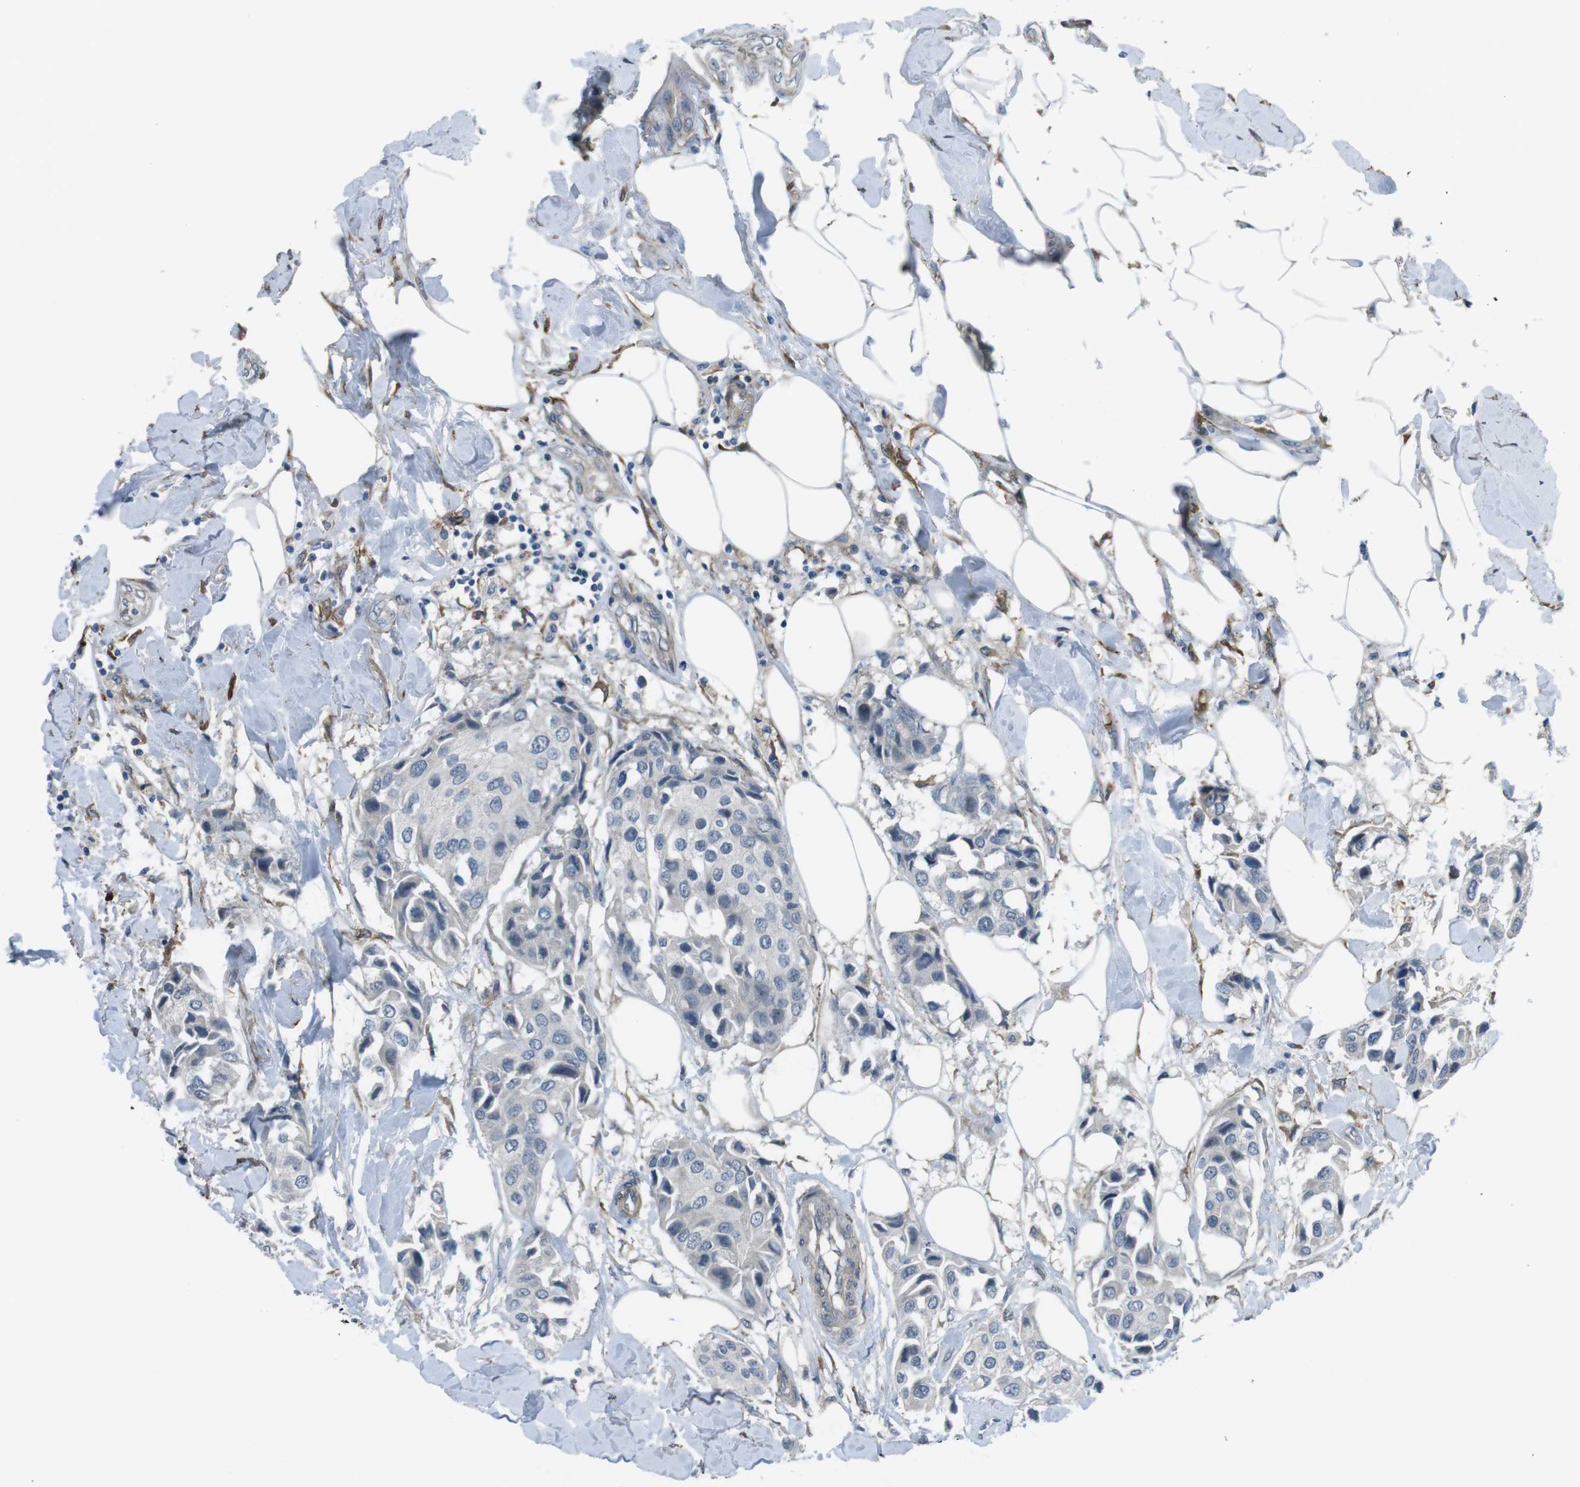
{"staining": {"intensity": "negative", "quantity": "none", "location": "none"}, "tissue": "breast cancer", "cell_type": "Tumor cells", "image_type": "cancer", "snomed": [{"axis": "morphology", "description": "Duct carcinoma"}, {"axis": "topography", "description": "Breast"}], "caption": "This is an immunohistochemistry image of human intraductal carcinoma (breast). There is no staining in tumor cells.", "gene": "ANK2", "patient": {"sex": "female", "age": 80}}